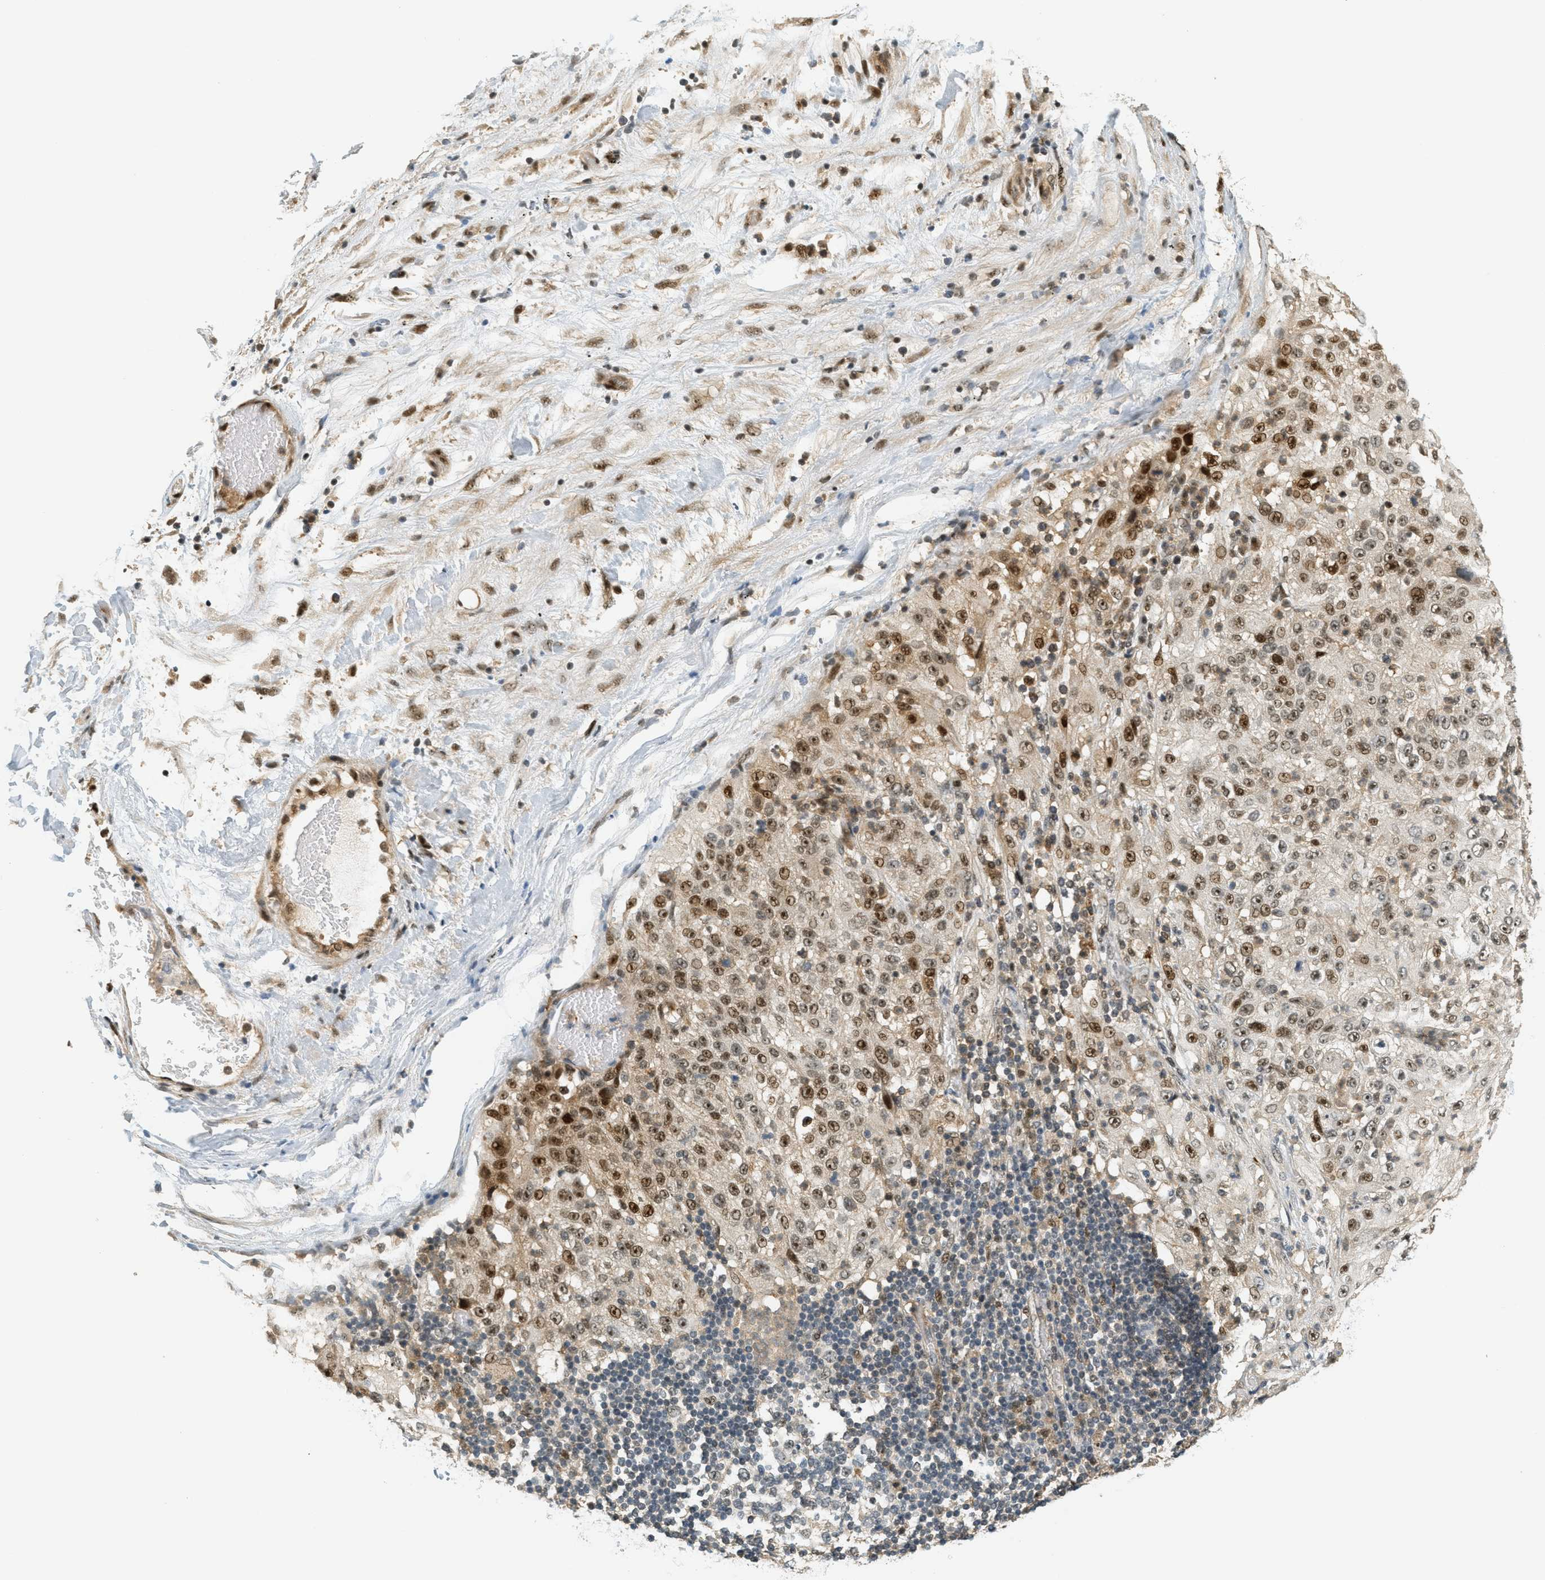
{"staining": {"intensity": "moderate", "quantity": ">75%", "location": "cytoplasmic/membranous,nuclear"}, "tissue": "lung cancer", "cell_type": "Tumor cells", "image_type": "cancer", "snomed": [{"axis": "morphology", "description": "Inflammation, NOS"}, {"axis": "morphology", "description": "Squamous cell carcinoma, NOS"}, {"axis": "topography", "description": "Lymph node"}, {"axis": "topography", "description": "Soft tissue"}, {"axis": "topography", "description": "Lung"}], "caption": "Human lung cancer (squamous cell carcinoma) stained with a brown dye demonstrates moderate cytoplasmic/membranous and nuclear positive staining in approximately >75% of tumor cells.", "gene": "FOXM1", "patient": {"sex": "male", "age": 66}}